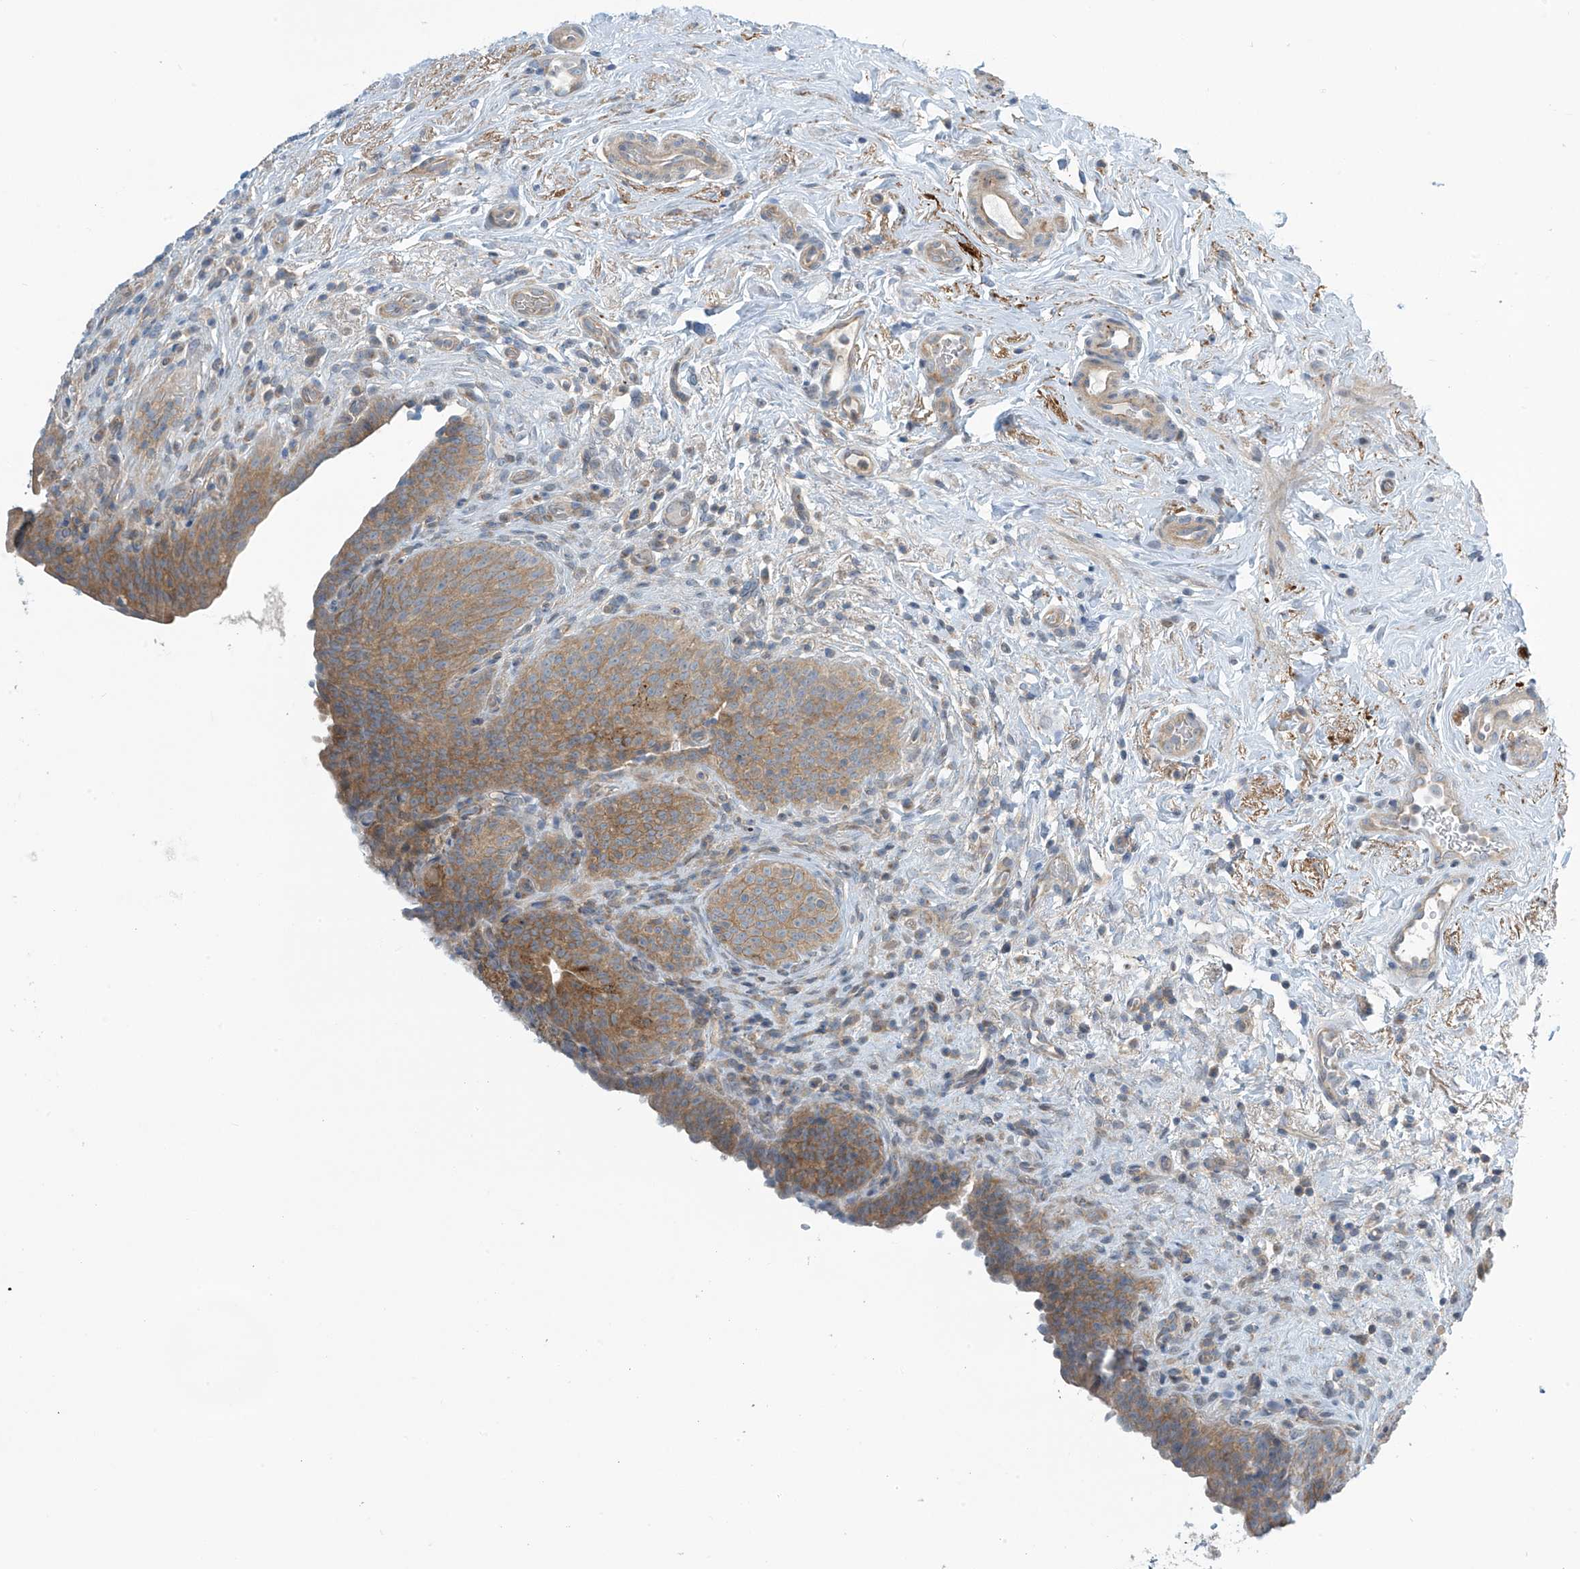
{"staining": {"intensity": "moderate", "quantity": "25%-75%", "location": "cytoplasmic/membranous"}, "tissue": "urinary bladder", "cell_type": "Urothelial cells", "image_type": "normal", "snomed": [{"axis": "morphology", "description": "Normal tissue, NOS"}, {"axis": "topography", "description": "Urinary bladder"}], "caption": "A histopathology image of human urinary bladder stained for a protein demonstrates moderate cytoplasmic/membranous brown staining in urothelial cells. The staining is performed using DAB brown chromogen to label protein expression. The nuclei are counter-stained blue using hematoxylin.", "gene": "FSD1L", "patient": {"sex": "male", "age": 83}}